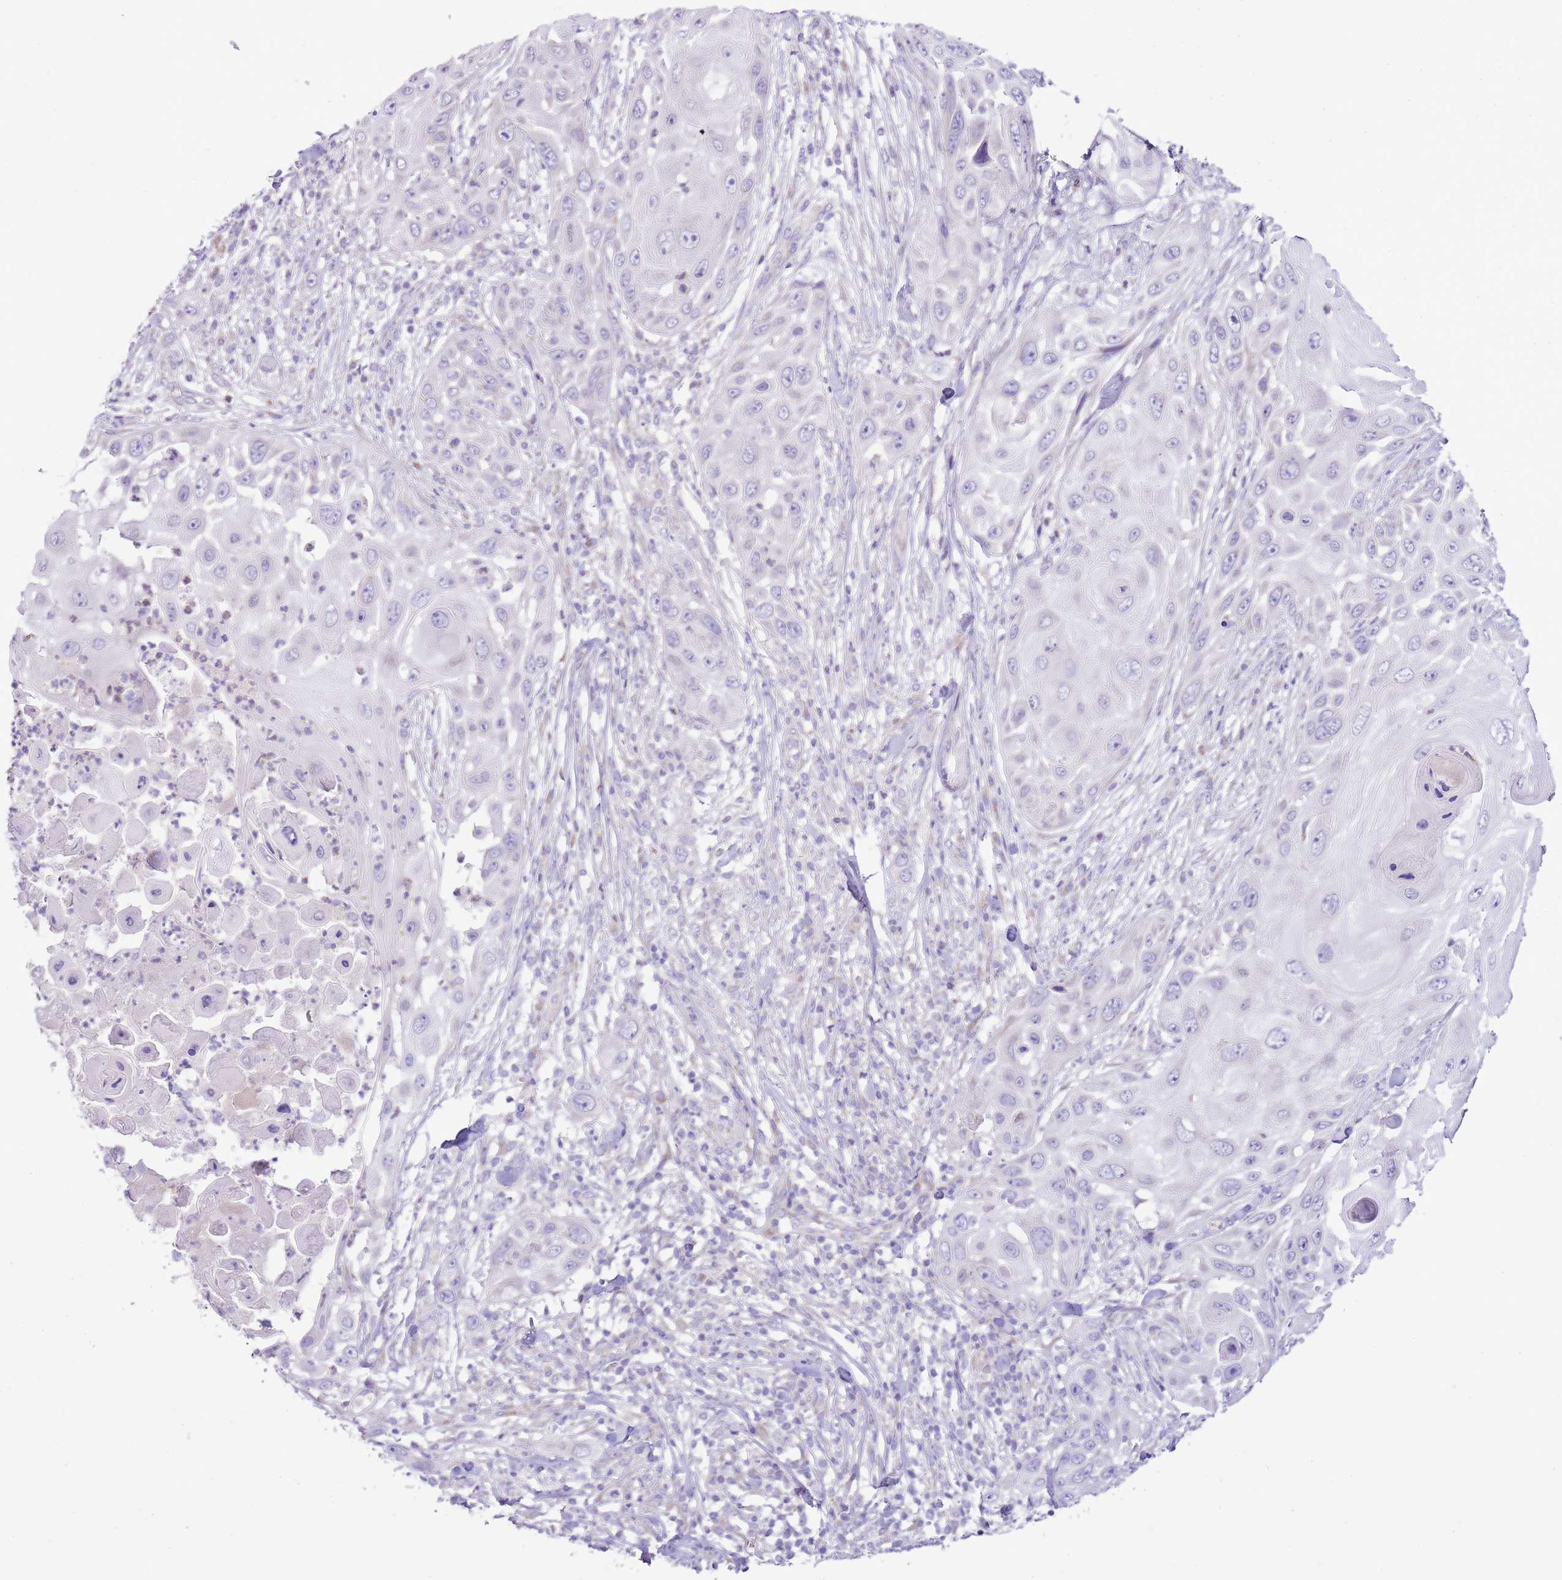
{"staining": {"intensity": "negative", "quantity": "none", "location": "none"}, "tissue": "skin cancer", "cell_type": "Tumor cells", "image_type": "cancer", "snomed": [{"axis": "morphology", "description": "Squamous cell carcinoma, NOS"}, {"axis": "topography", "description": "Skin"}], "caption": "Immunohistochemical staining of human skin cancer reveals no significant staining in tumor cells.", "gene": "OAZ2", "patient": {"sex": "female", "age": 44}}